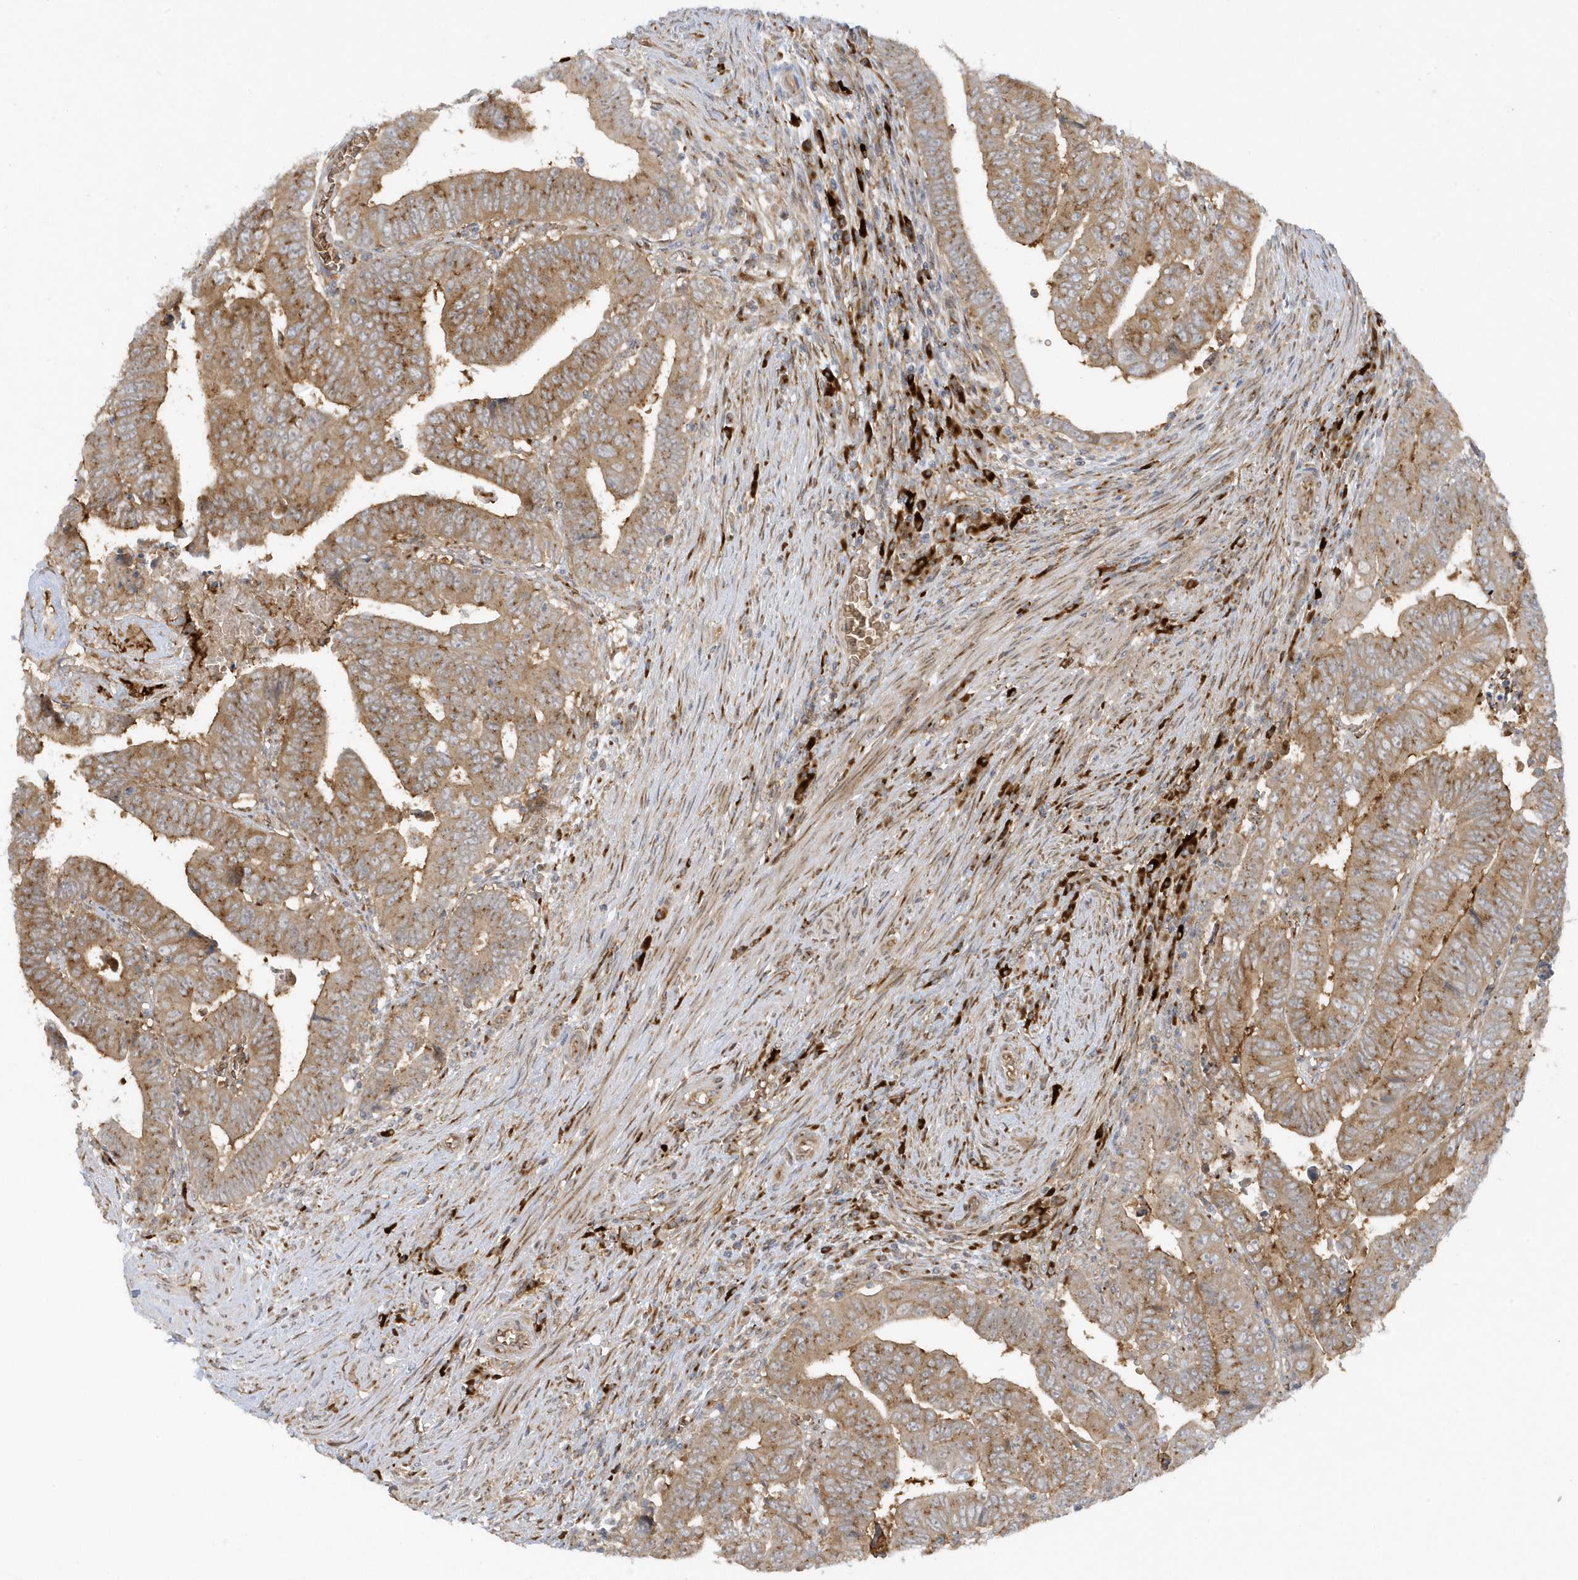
{"staining": {"intensity": "moderate", "quantity": ">75%", "location": "cytoplasmic/membranous"}, "tissue": "colorectal cancer", "cell_type": "Tumor cells", "image_type": "cancer", "snomed": [{"axis": "morphology", "description": "Normal tissue, NOS"}, {"axis": "morphology", "description": "Adenocarcinoma, NOS"}, {"axis": "topography", "description": "Rectum"}], "caption": "This micrograph displays IHC staining of colorectal adenocarcinoma, with medium moderate cytoplasmic/membranous expression in approximately >75% of tumor cells.", "gene": "RPP40", "patient": {"sex": "female", "age": 65}}